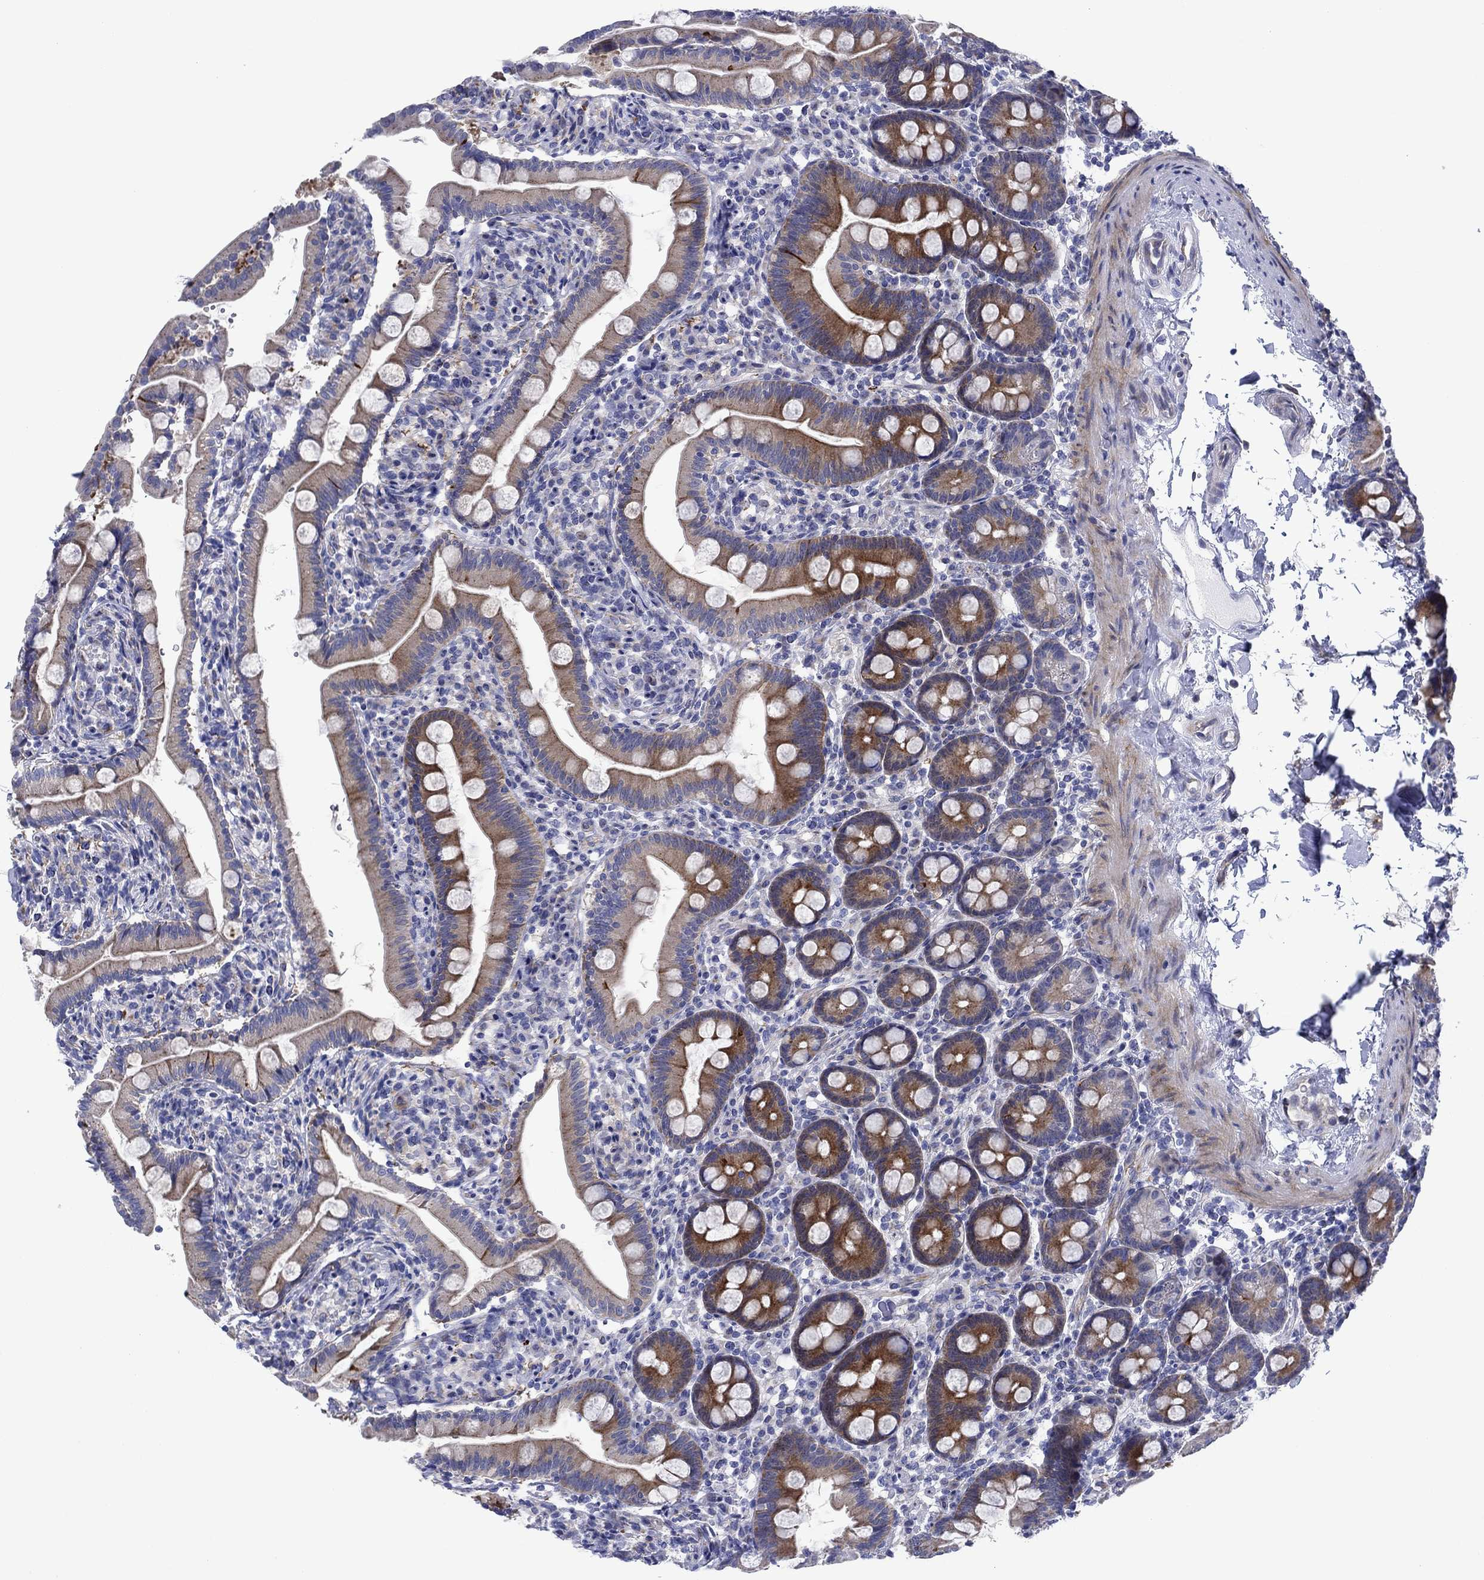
{"staining": {"intensity": "strong", "quantity": "25%-75%", "location": "cytoplasmic/membranous"}, "tissue": "small intestine", "cell_type": "Glandular cells", "image_type": "normal", "snomed": [{"axis": "morphology", "description": "Normal tissue, NOS"}, {"axis": "topography", "description": "Small intestine"}], "caption": "A brown stain highlights strong cytoplasmic/membranous expression of a protein in glandular cells of unremarkable small intestine. Ihc stains the protein of interest in brown and the nuclei are stained blue.", "gene": "SVEP1", "patient": {"sex": "female", "age": 44}}